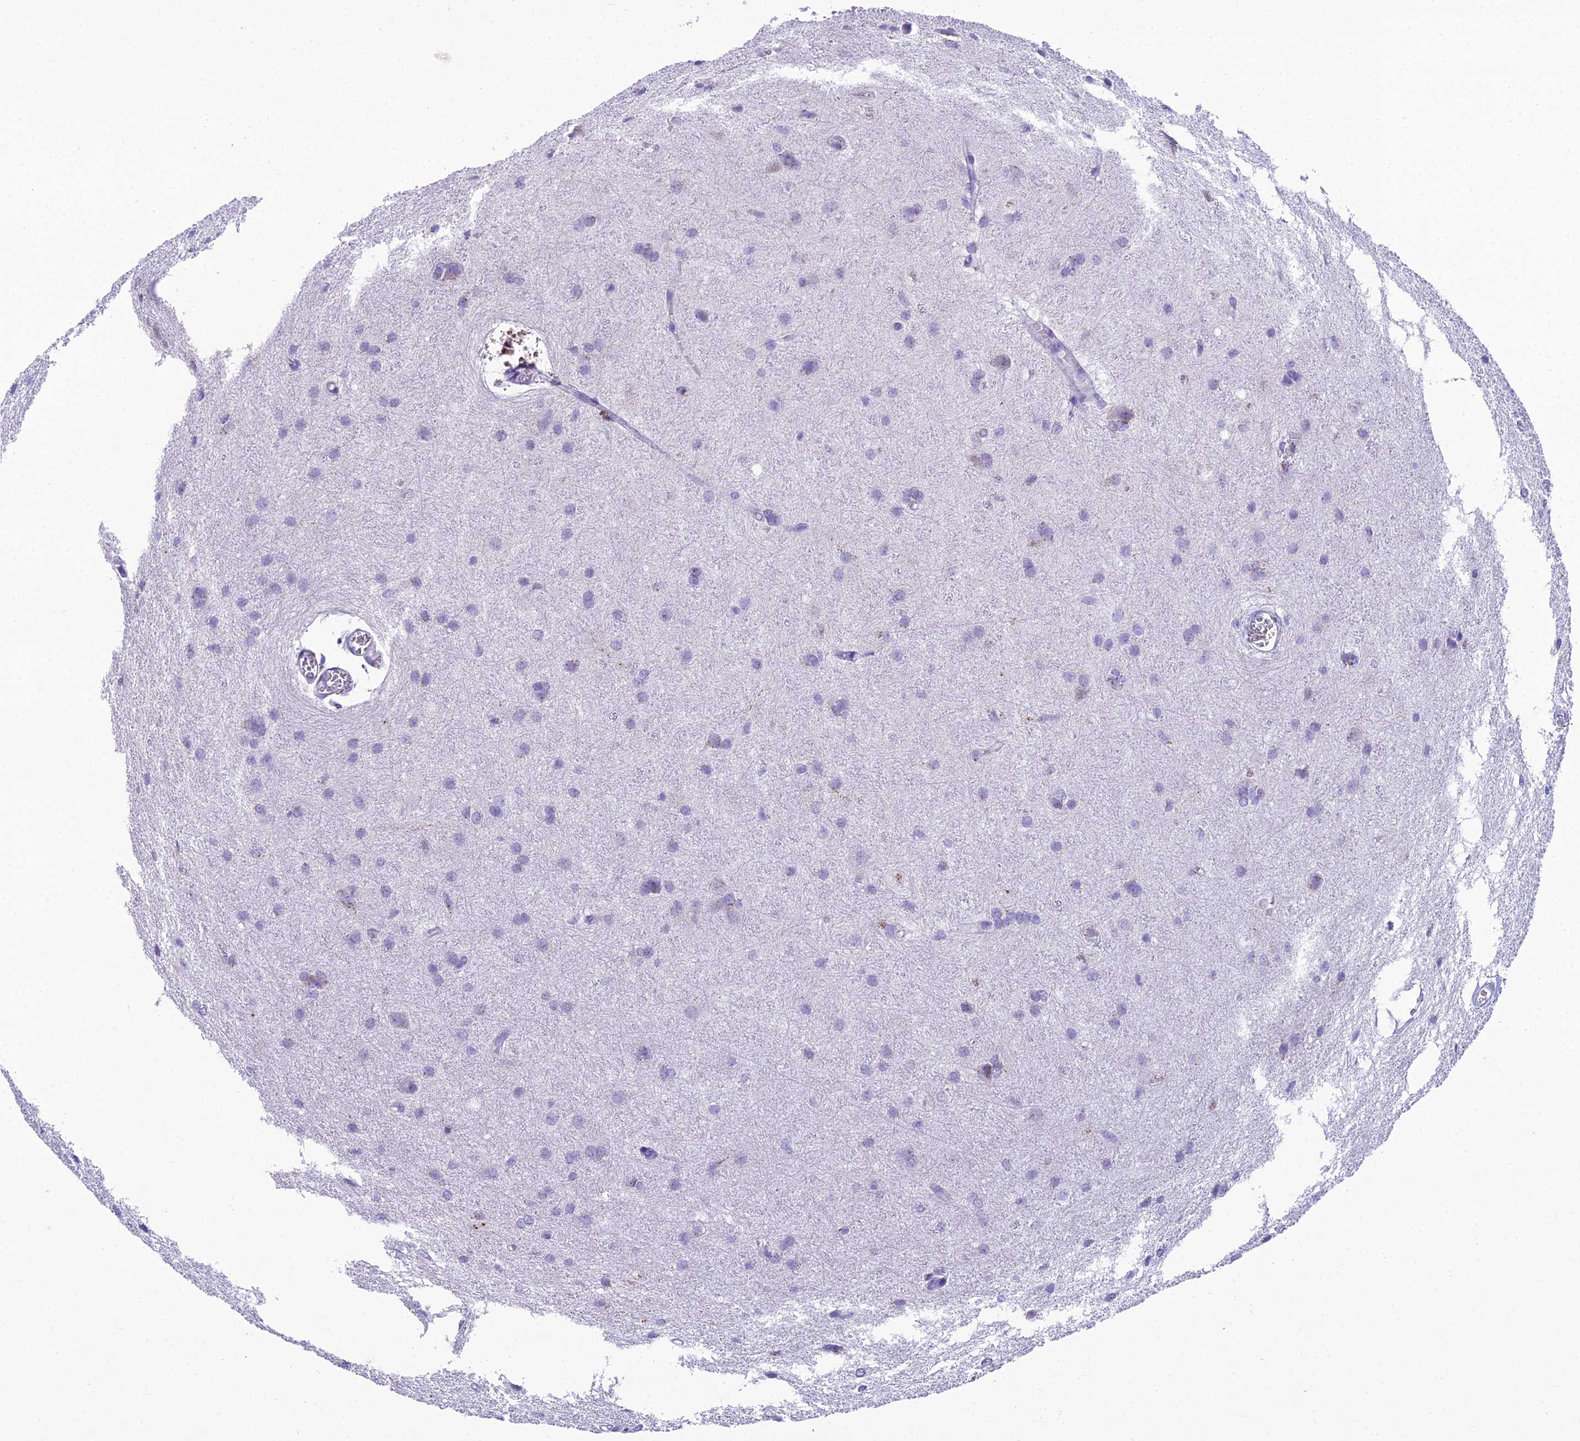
{"staining": {"intensity": "negative", "quantity": "none", "location": "none"}, "tissue": "glioma", "cell_type": "Tumor cells", "image_type": "cancer", "snomed": [{"axis": "morphology", "description": "Glioma, malignant, High grade"}, {"axis": "topography", "description": "Brain"}], "caption": "Image shows no significant protein staining in tumor cells of high-grade glioma (malignant).", "gene": "GFRA1", "patient": {"sex": "female", "age": 50}}